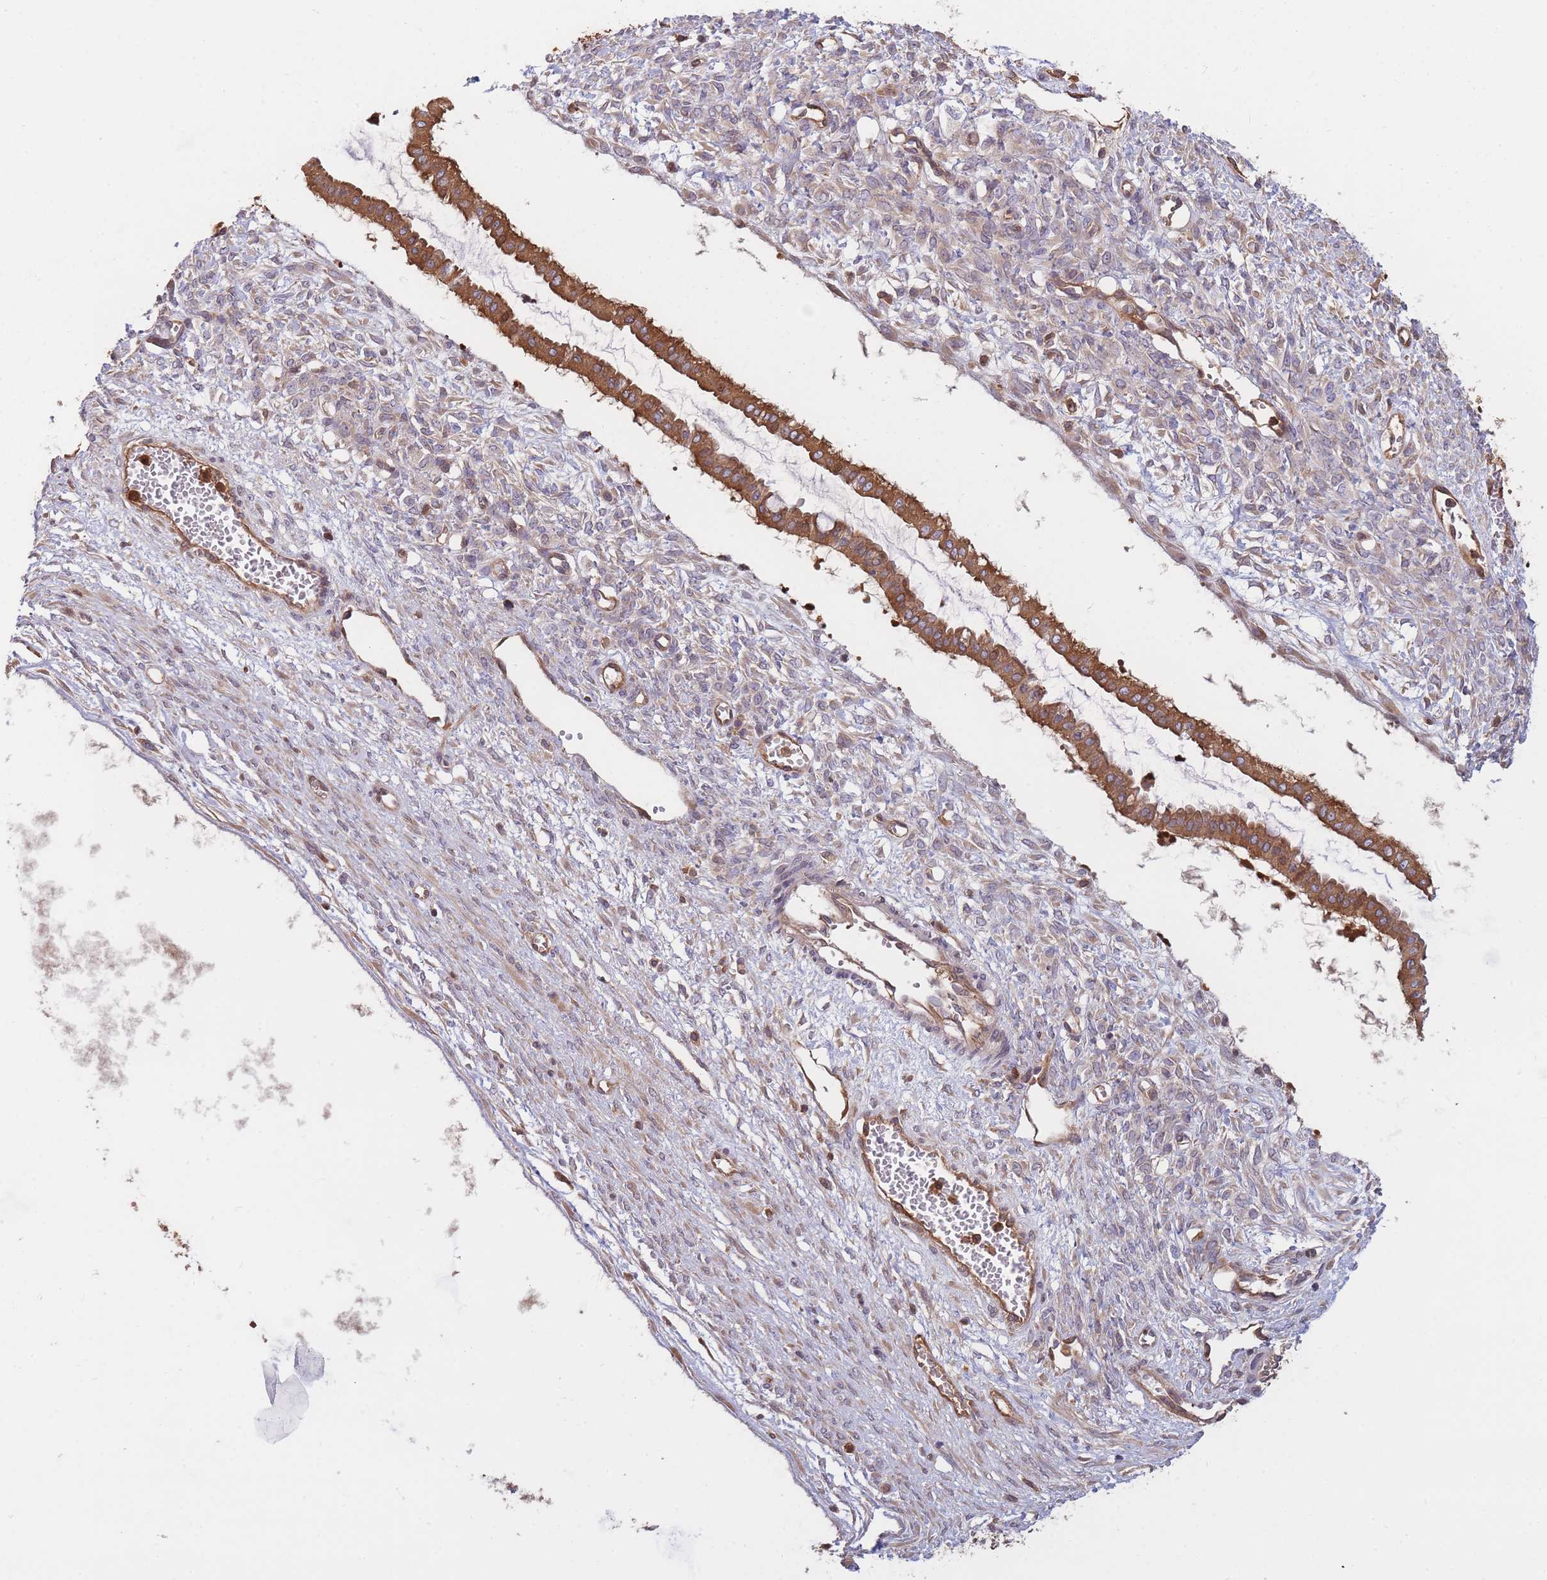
{"staining": {"intensity": "strong", "quantity": ">75%", "location": "cytoplasmic/membranous"}, "tissue": "ovarian cancer", "cell_type": "Tumor cells", "image_type": "cancer", "snomed": [{"axis": "morphology", "description": "Cystadenocarcinoma, mucinous, NOS"}, {"axis": "topography", "description": "Ovary"}], "caption": "Ovarian cancer stained with a protein marker reveals strong staining in tumor cells.", "gene": "SLC4A9", "patient": {"sex": "female", "age": 73}}